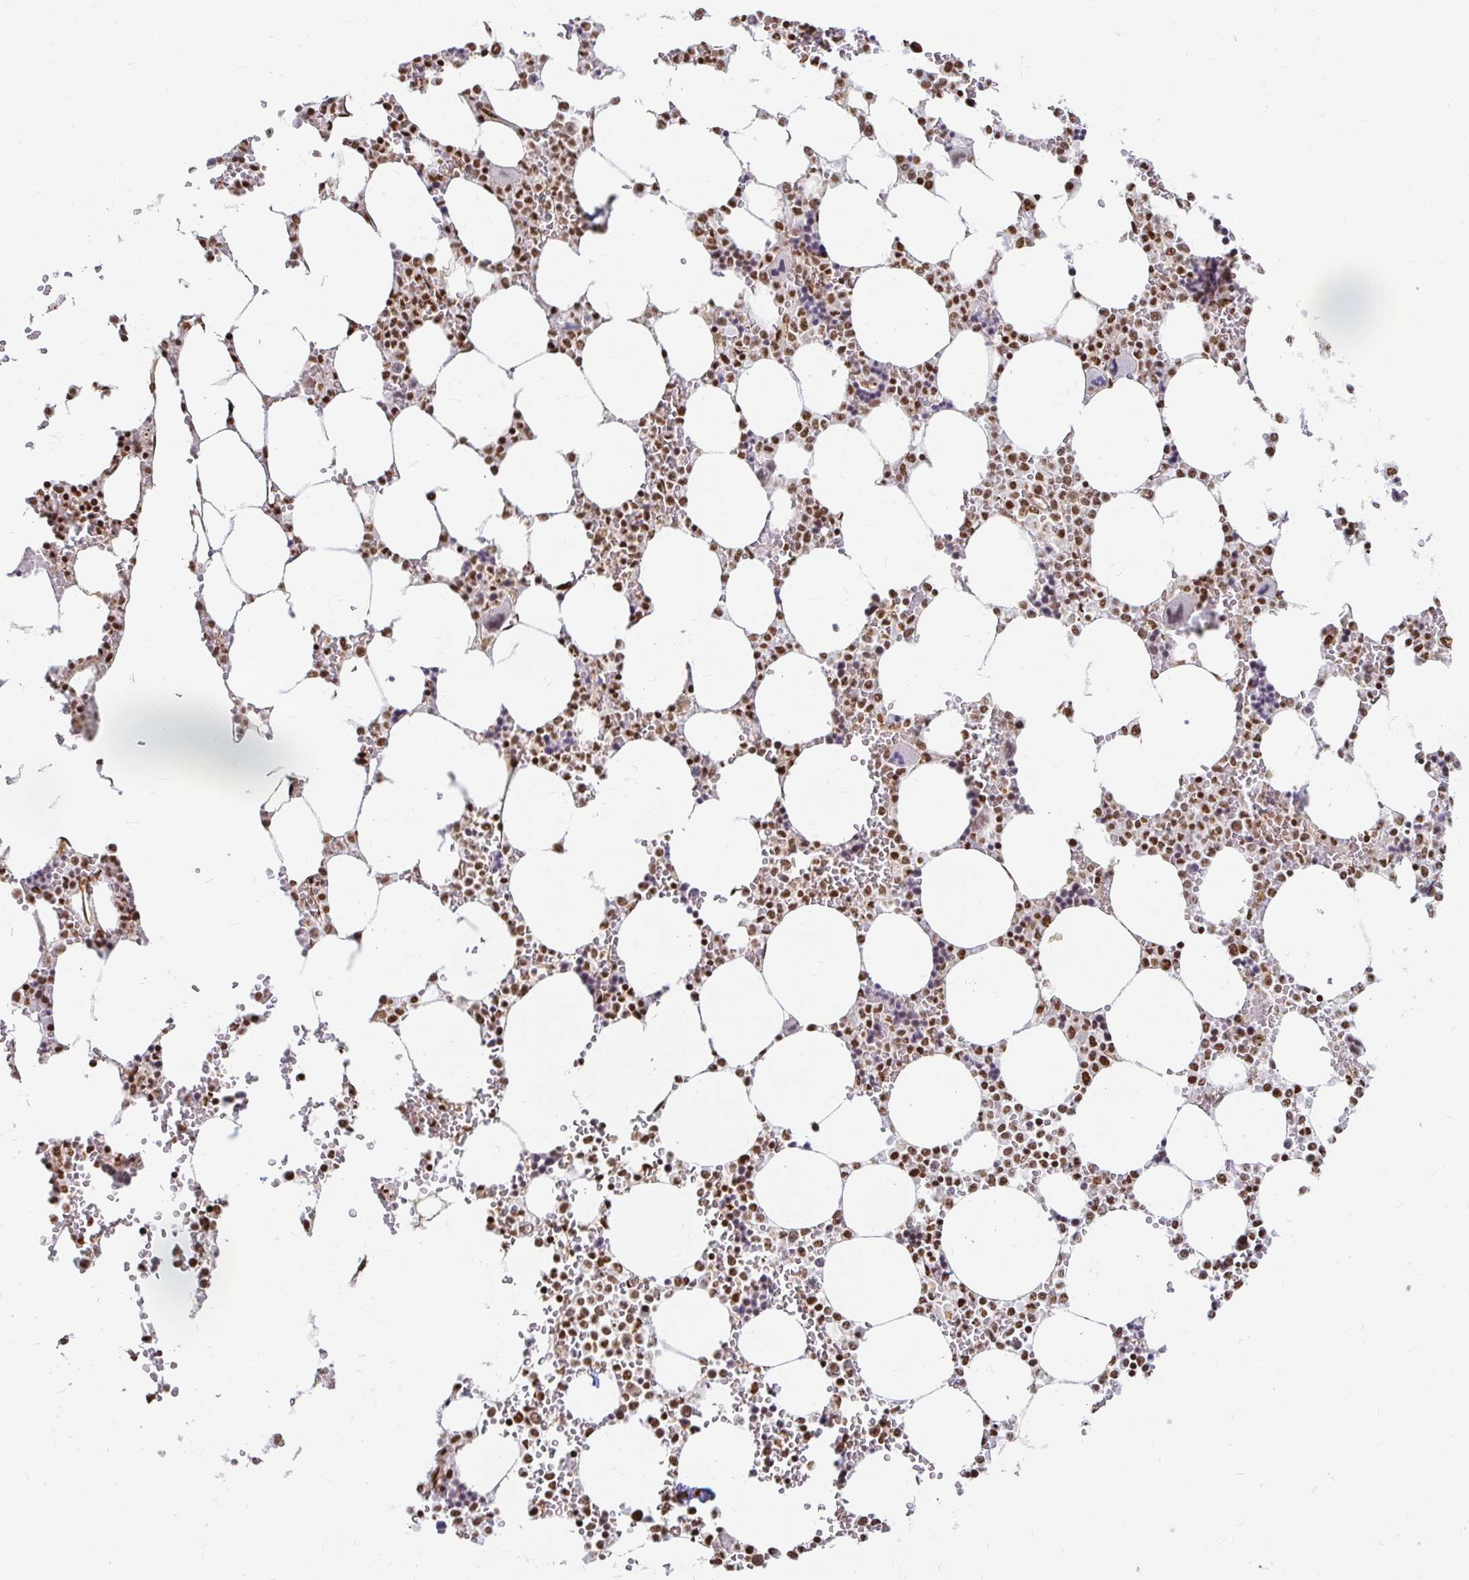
{"staining": {"intensity": "strong", "quantity": ">75%", "location": "nuclear"}, "tissue": "bone marrow", "cell_type": "Hematopoietic cells", "image_type": "normal", "snomed": [{"axis": "morphology", "description": "Normal tissue, NOS"}, {"axis": "topography", "description": "Bone marrow"}], "caption": "Immunohistochemical staining of unremarkable bone marrow displays high levels of strong nuclear staining in about >75% of hematopoietic cells.", "gene": "HNRNPU", "patient": {"sex": "male", "age": 64}}